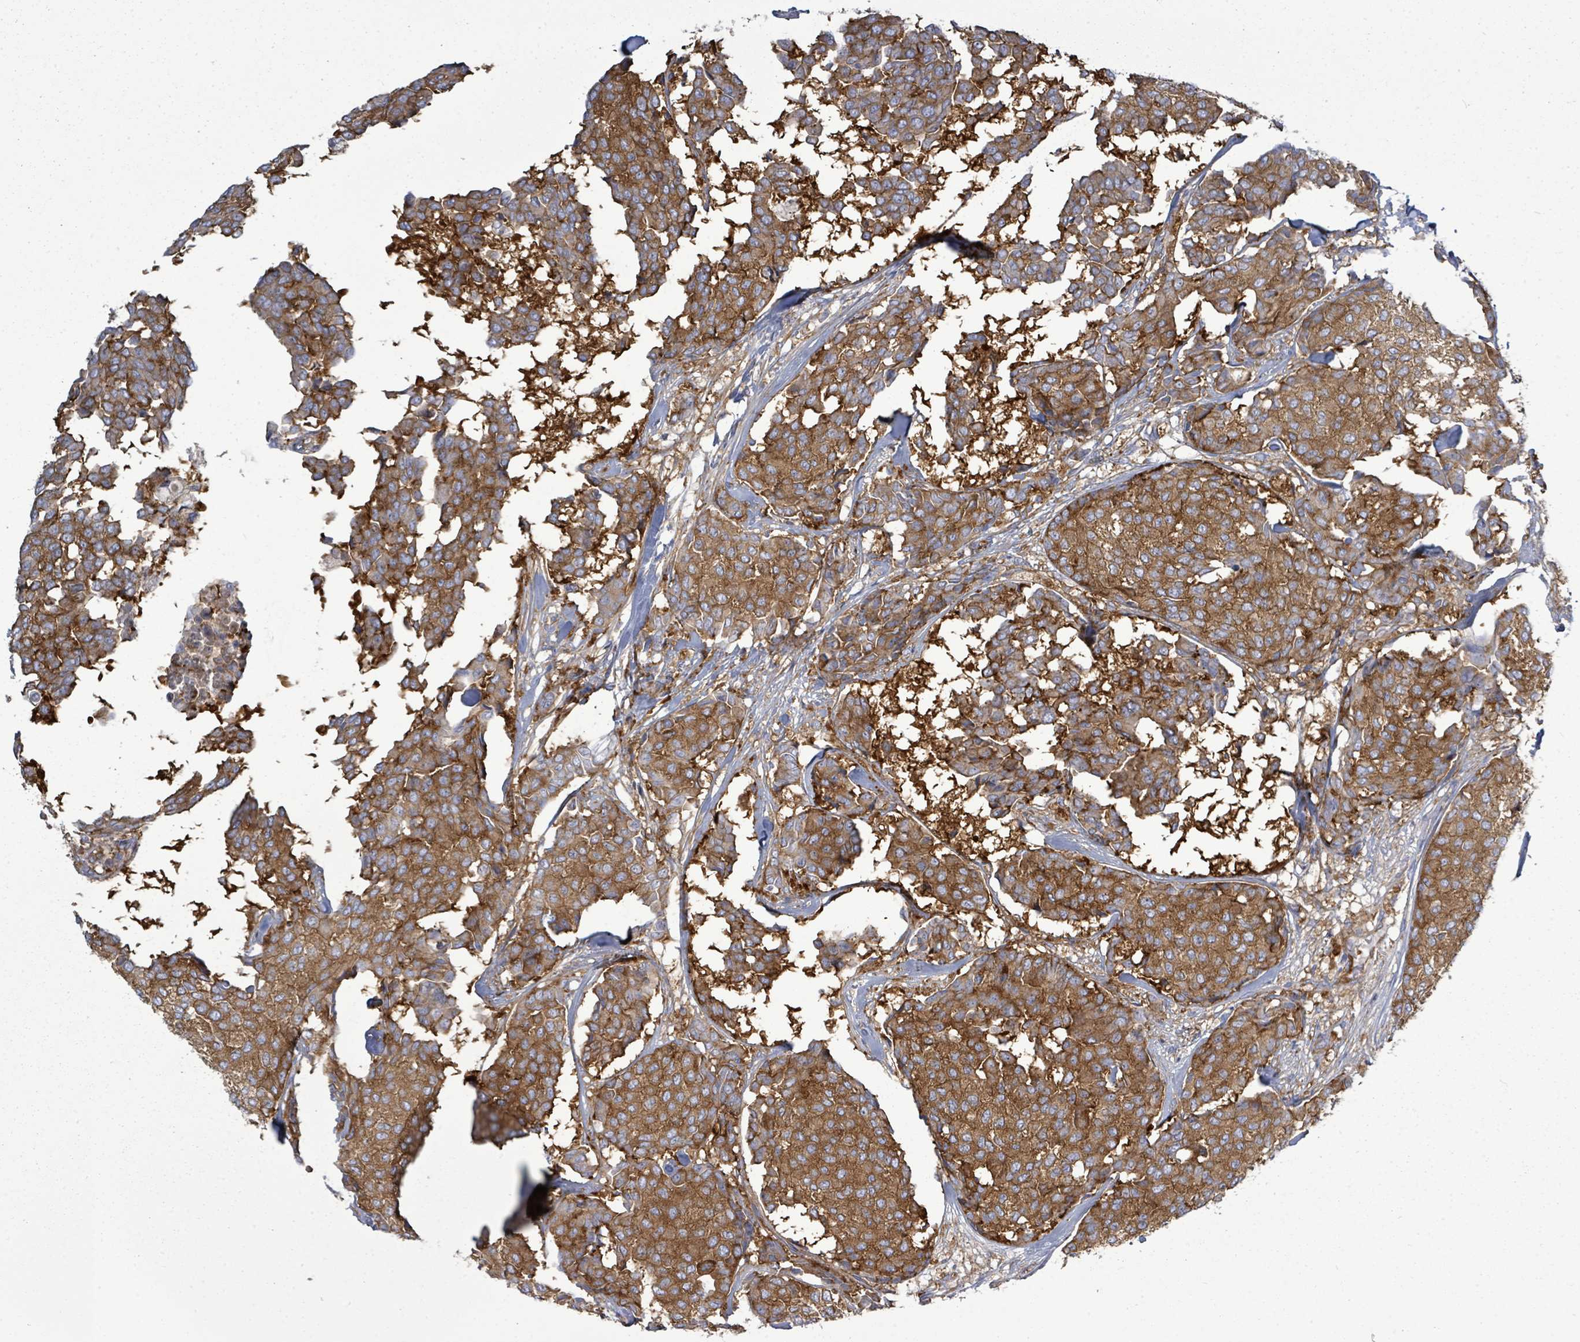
{"staining": {"intensity": "moderate", "quantity": ">75%", "location": "cytoplasmic/membranous"}, "tissue": "breast cancer", "cell_type": "Tumor cells", "image_type": "cancer", "snomed": [{"axis": "morphology", "description": "Duct carcinoma"}, {"axis": "topography", "description": "Breast"}], "caption": "DAB immunohistochemical staining of breast invasive ductal carcinoma shows moderate cytoplasmic/membranous protein staining in about >75% of tumor cells.", "gene": "EIF3C", "patient": {"sex": "female", "age": 75}}